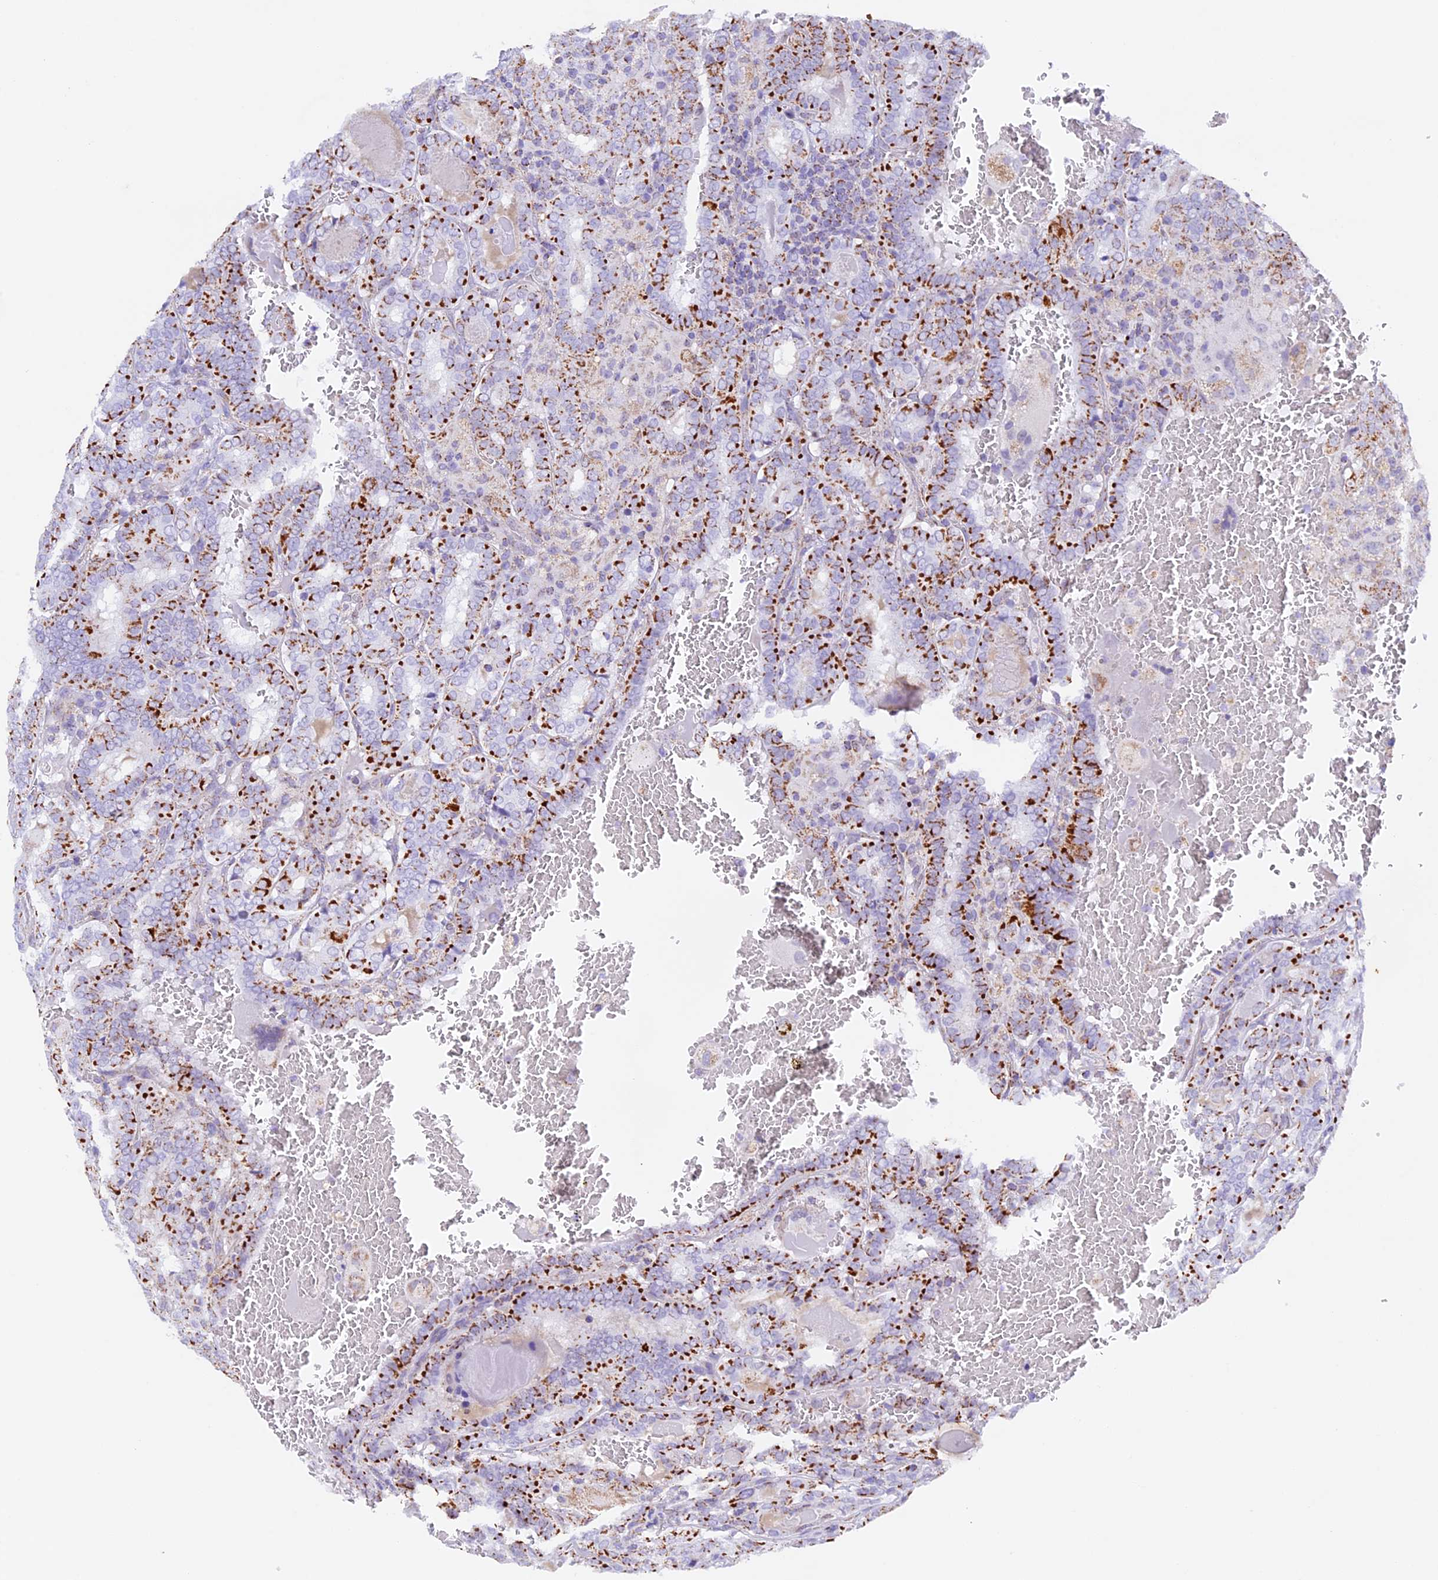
{"staining": {"intensity": "strong", "quantity": "25%-75%", "location": "cytoplasmic/membranous"}, "tissue": "thyroid cancer", "cell_type": "Tumor cells", "image_type": "cancer", "snomed": [{"axis": "morphology", "description": "Papillary adenocarcinoma, NOS"}, {"axis": "topography", "description": "Thyroid gland"}], "caption": "Approximately 25%-75% of tumor cells in papillary adenocarcinoma (thyroid) show strong cytoplasmic/membranous protein expression as visualized by brown immunohistochemical staining.", "gene": "TFAM", "patient": {"sex": "female", "age": 72}}